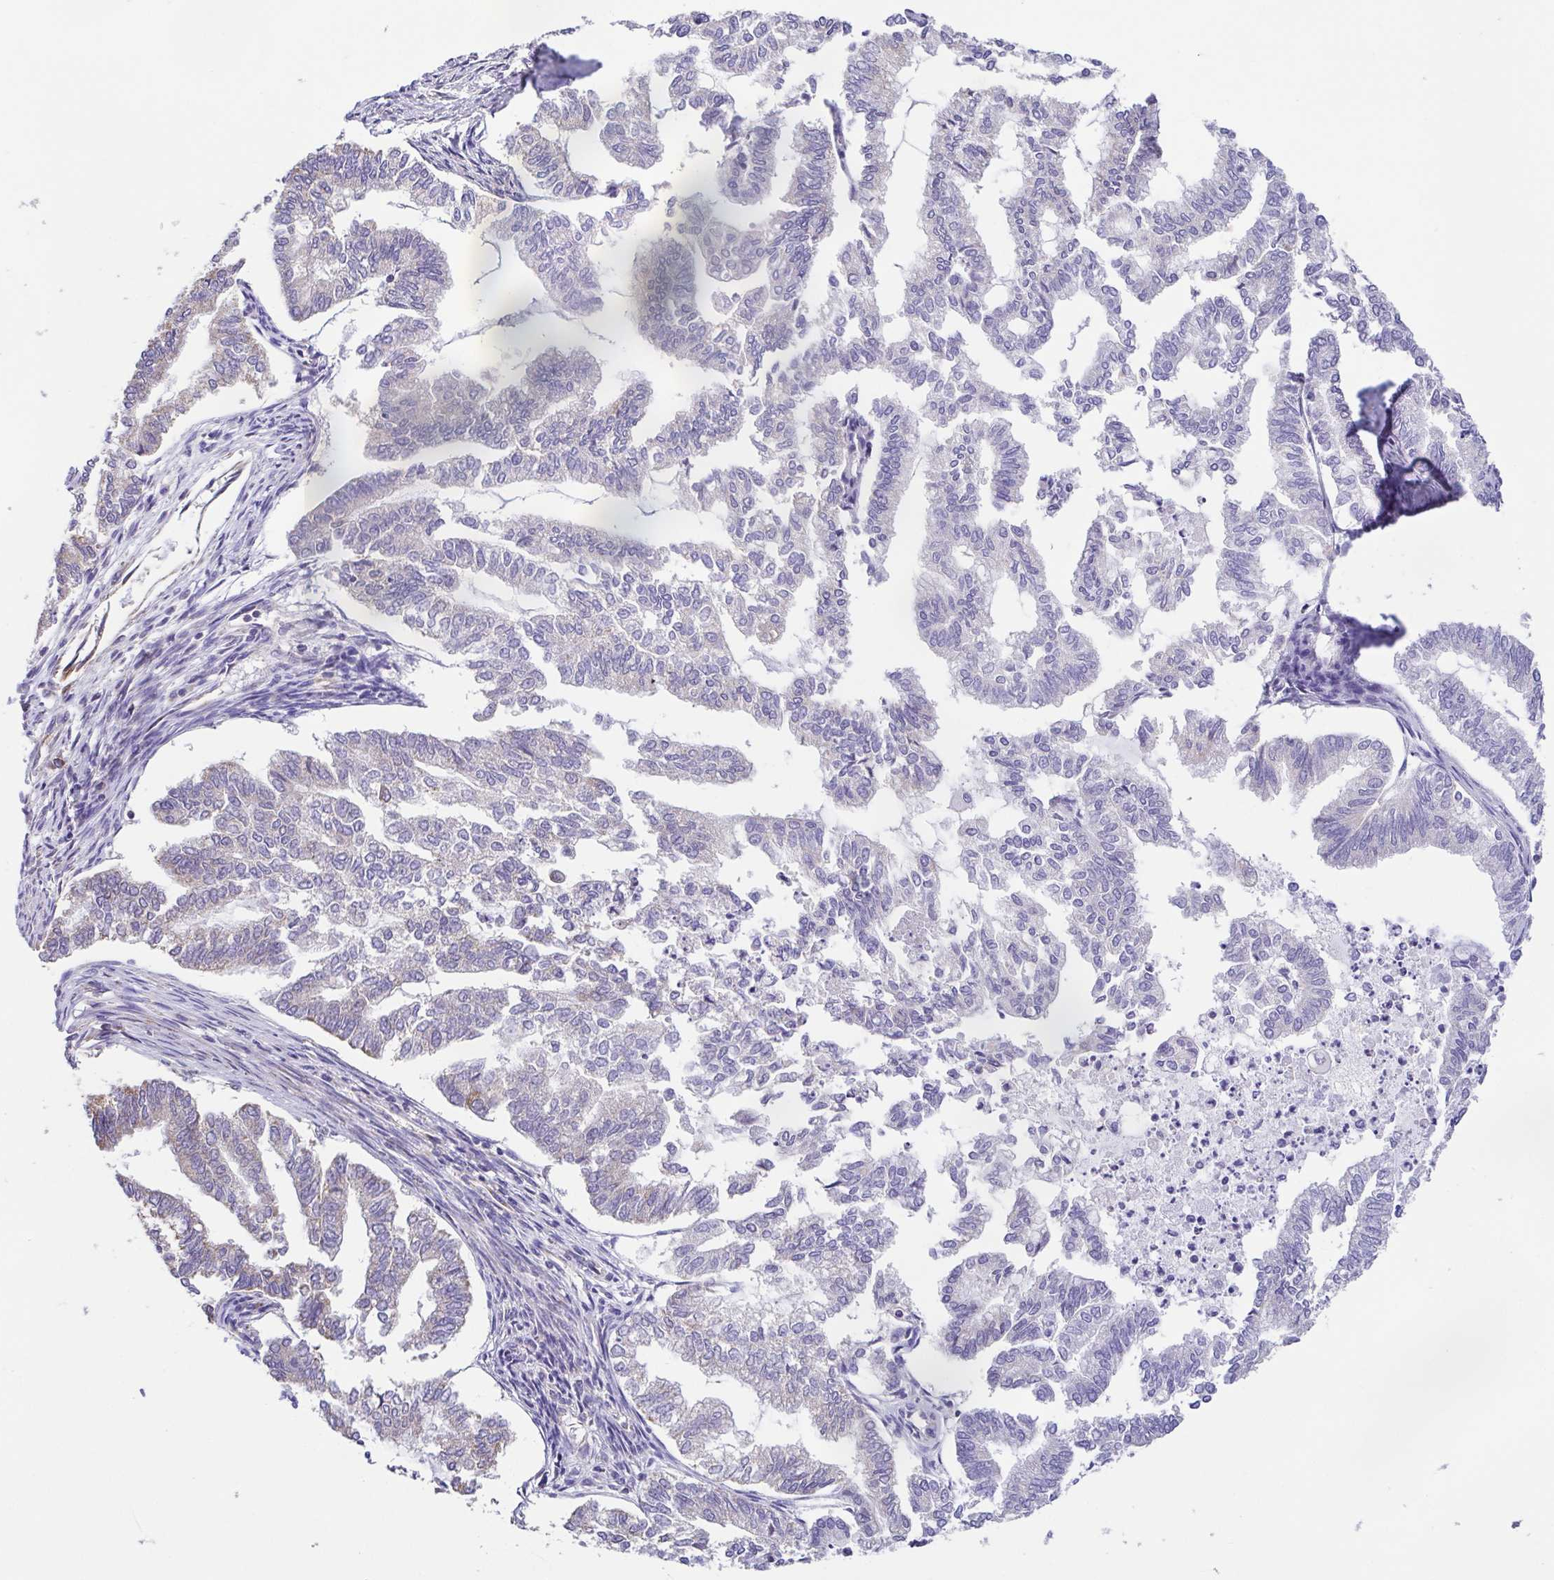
{"staining": {"intensity": "weak", "quantity": "<25%", "location": "cytoplasmic/membranous"}, "tissue": "endometrial cancer", "cell_type": "Tumor cells", "image_type": "cancer", "snomed": [{"axis": "morphology", "description": "Adenocarcinoma, NOS"}, {"axis": "topography", "description": "Endometrium"}], "caption": "The IHC photomicrograph has no significant positivity in tumor cells of adenocarcinoma (endometrial) tissue.", "gene": "GINM1", "patient": {"sex": "female", "age": 79}}